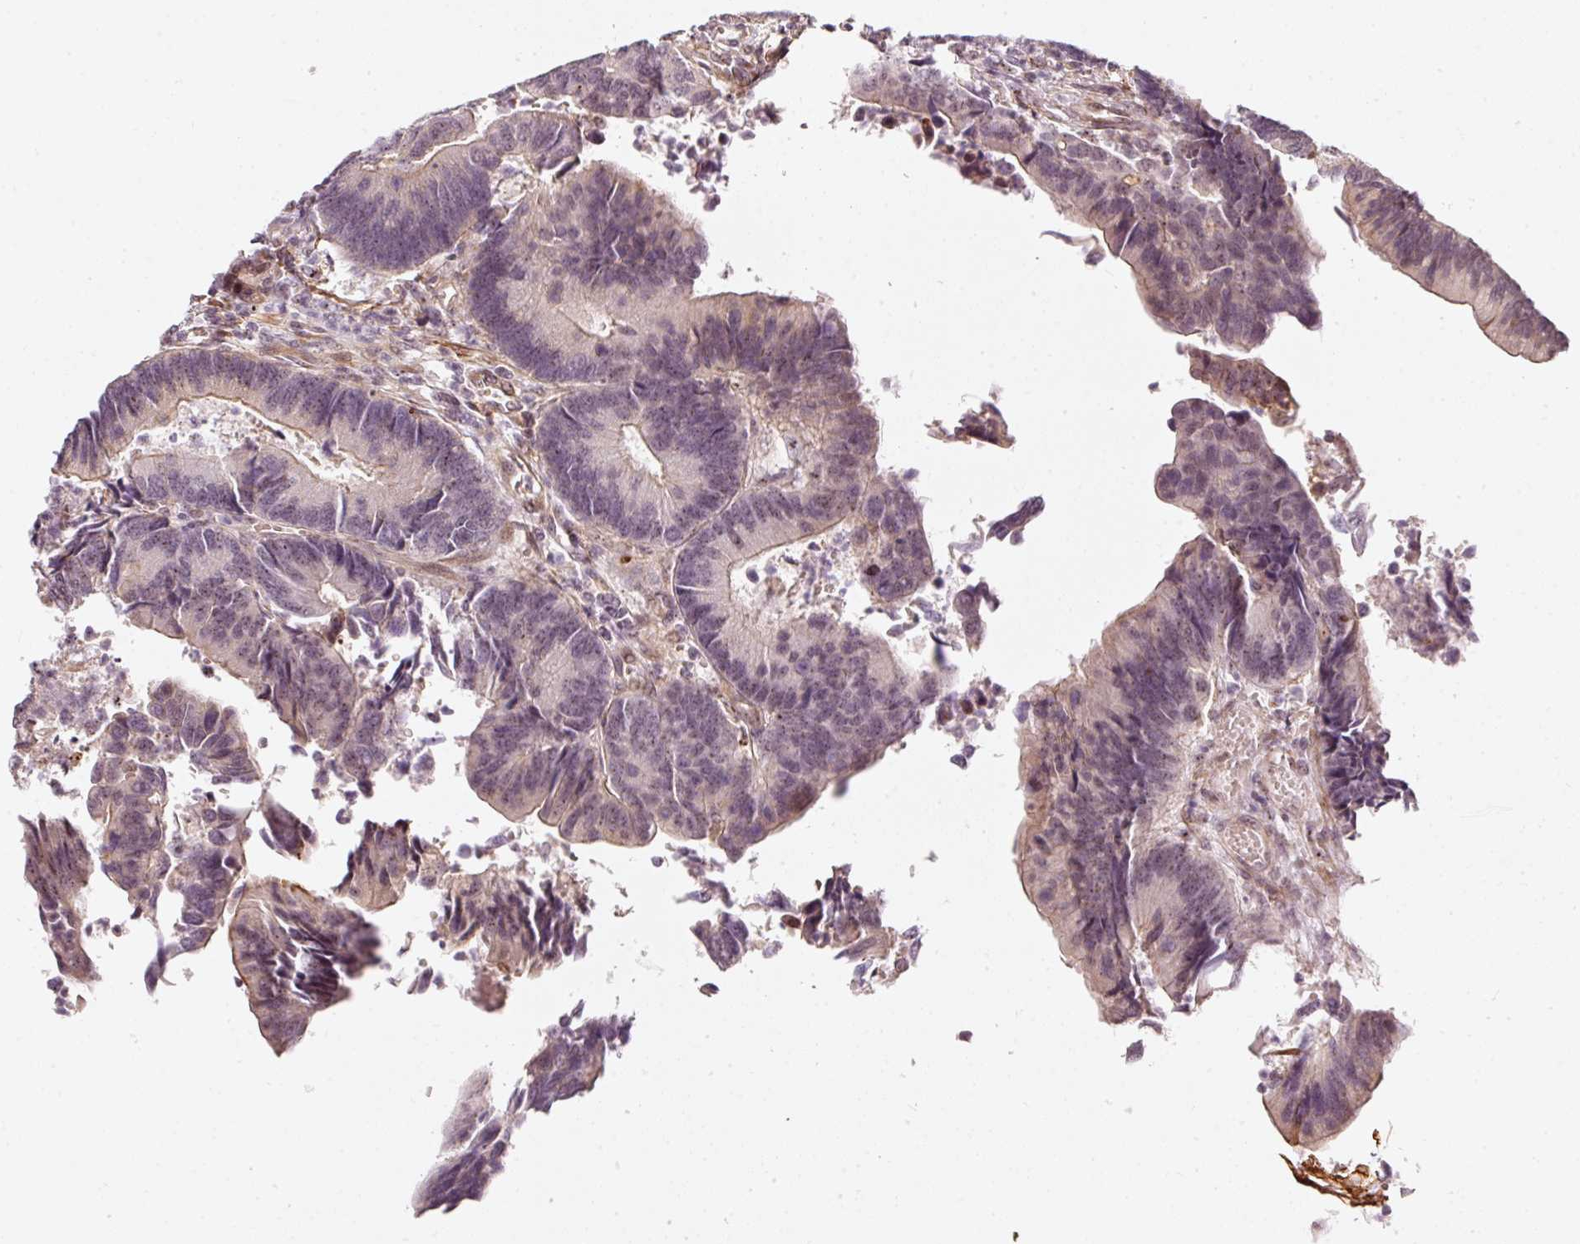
{"staining": {"intensity": "weak", "quantity": "25%-75%", "location": "cytoplasmic/membranous,nuclear"}, "tissue": "colorectal cancer", "cell_type": "Tumor cells", "image_type": "cancer", "snomed": [{"axis": "morphology", "description": "Adenocarcinoma, NOS"}, {"axis": "topography", "description": "Colon"}], "caption": "Human colorectal cancer (adenocarcinoma) stained with a brown dye reveals weak cytoplasmic/membranous and nuclear positive positivity in about 25%-75% of tumor cells.", "gene": "MXRA8", "patient": {"sex": "female", "age": 67}}